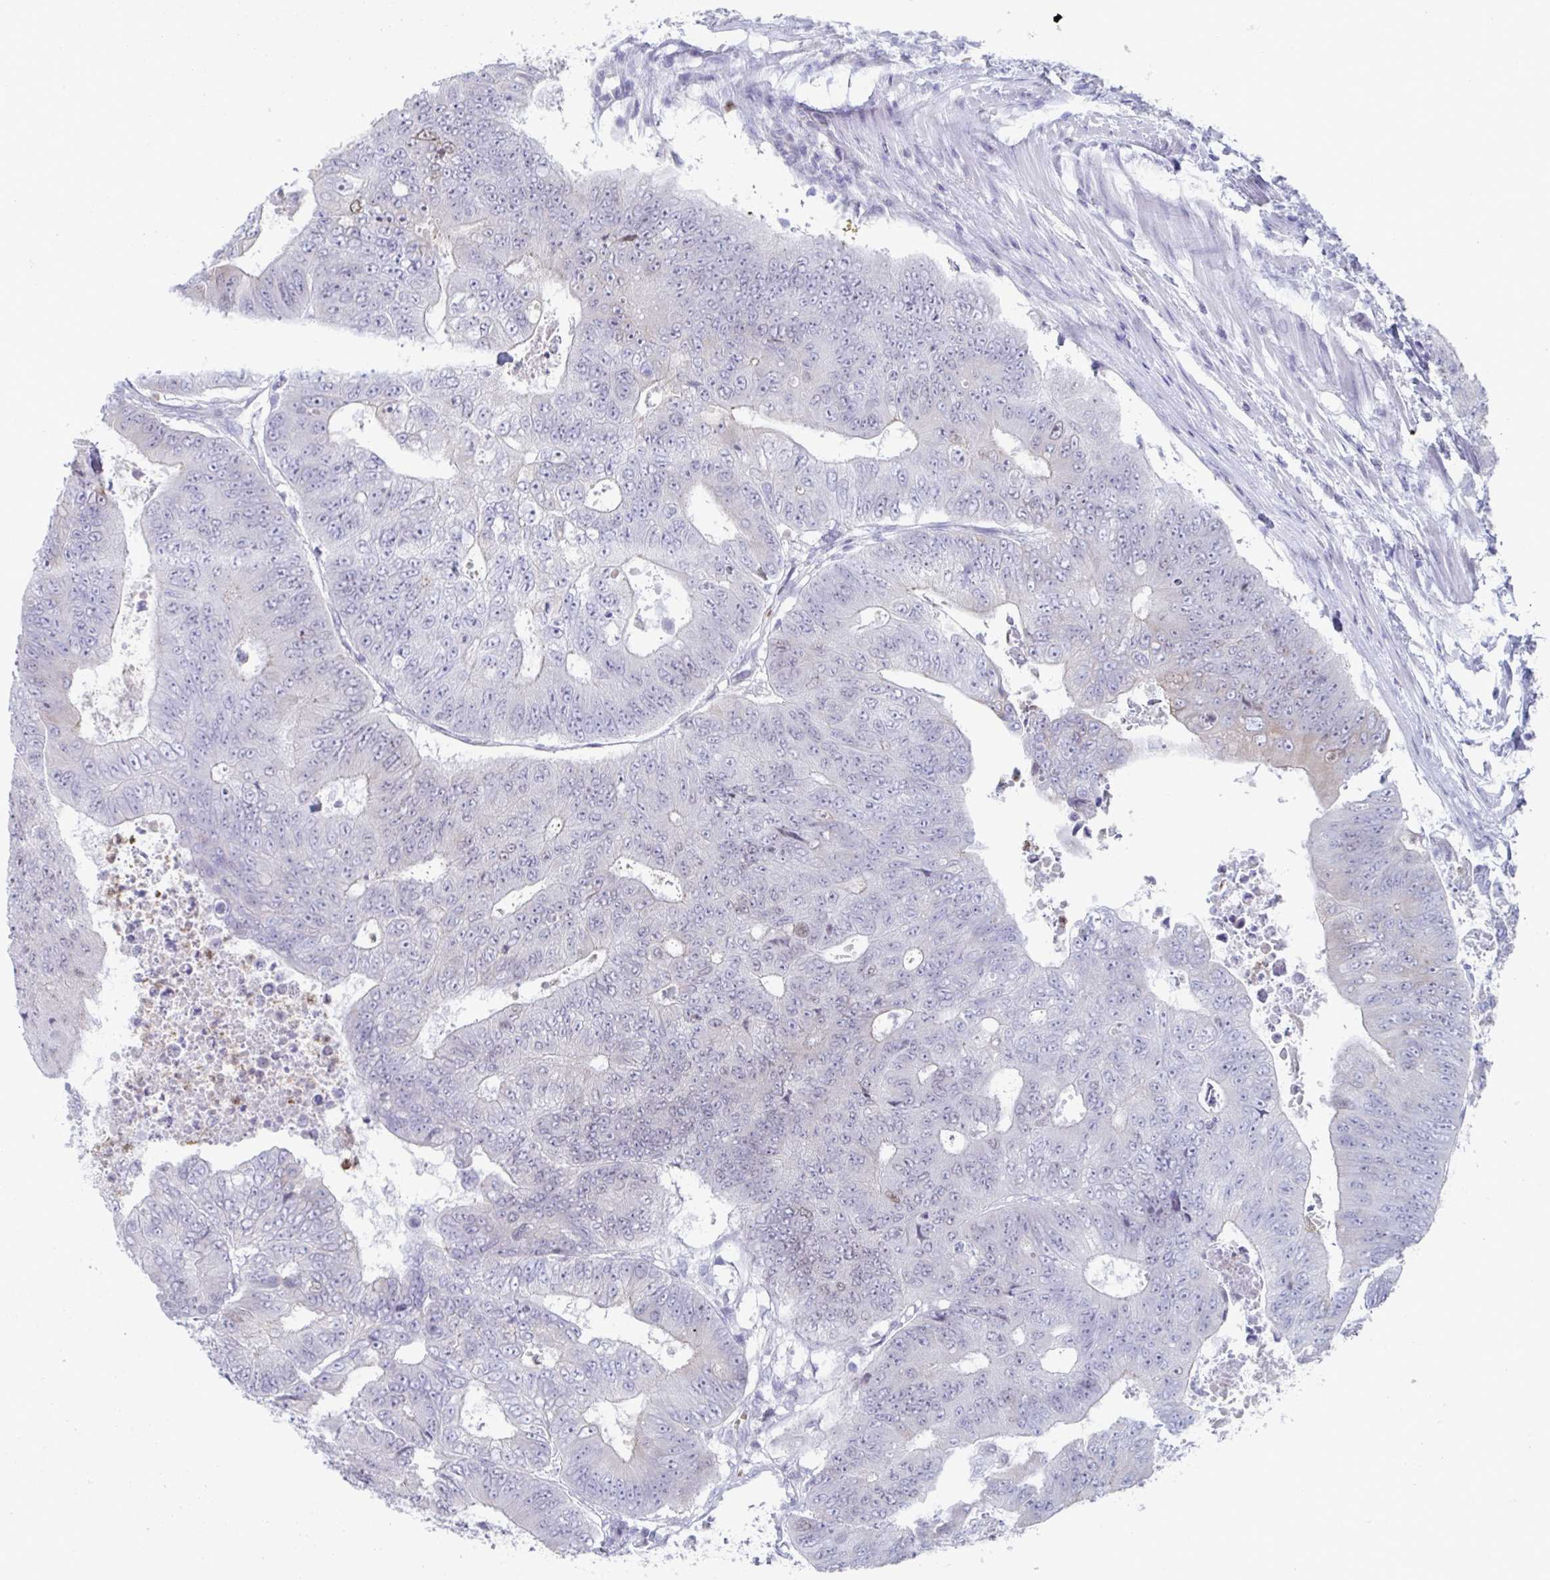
{"staining": {"intensity": "weak", "quantity": "<25%", "location": "cytoplasmic/membranous"}, "tissue": "colorectal cancer", "cell_type": "Tumor cells", "image_type": "cancer", "snomed": [{"axis": "morphology", "description": "Adenocarcinoma, NOS"}, {"axis": "topography", "description": "Colon"}], "caption": "Photomicrograph shows no protein staining in tumor cells of colorectal adenocarcinoma tissue.", "gene": "CYP4F11", "patient": {"sex": "female", "age": 48}}